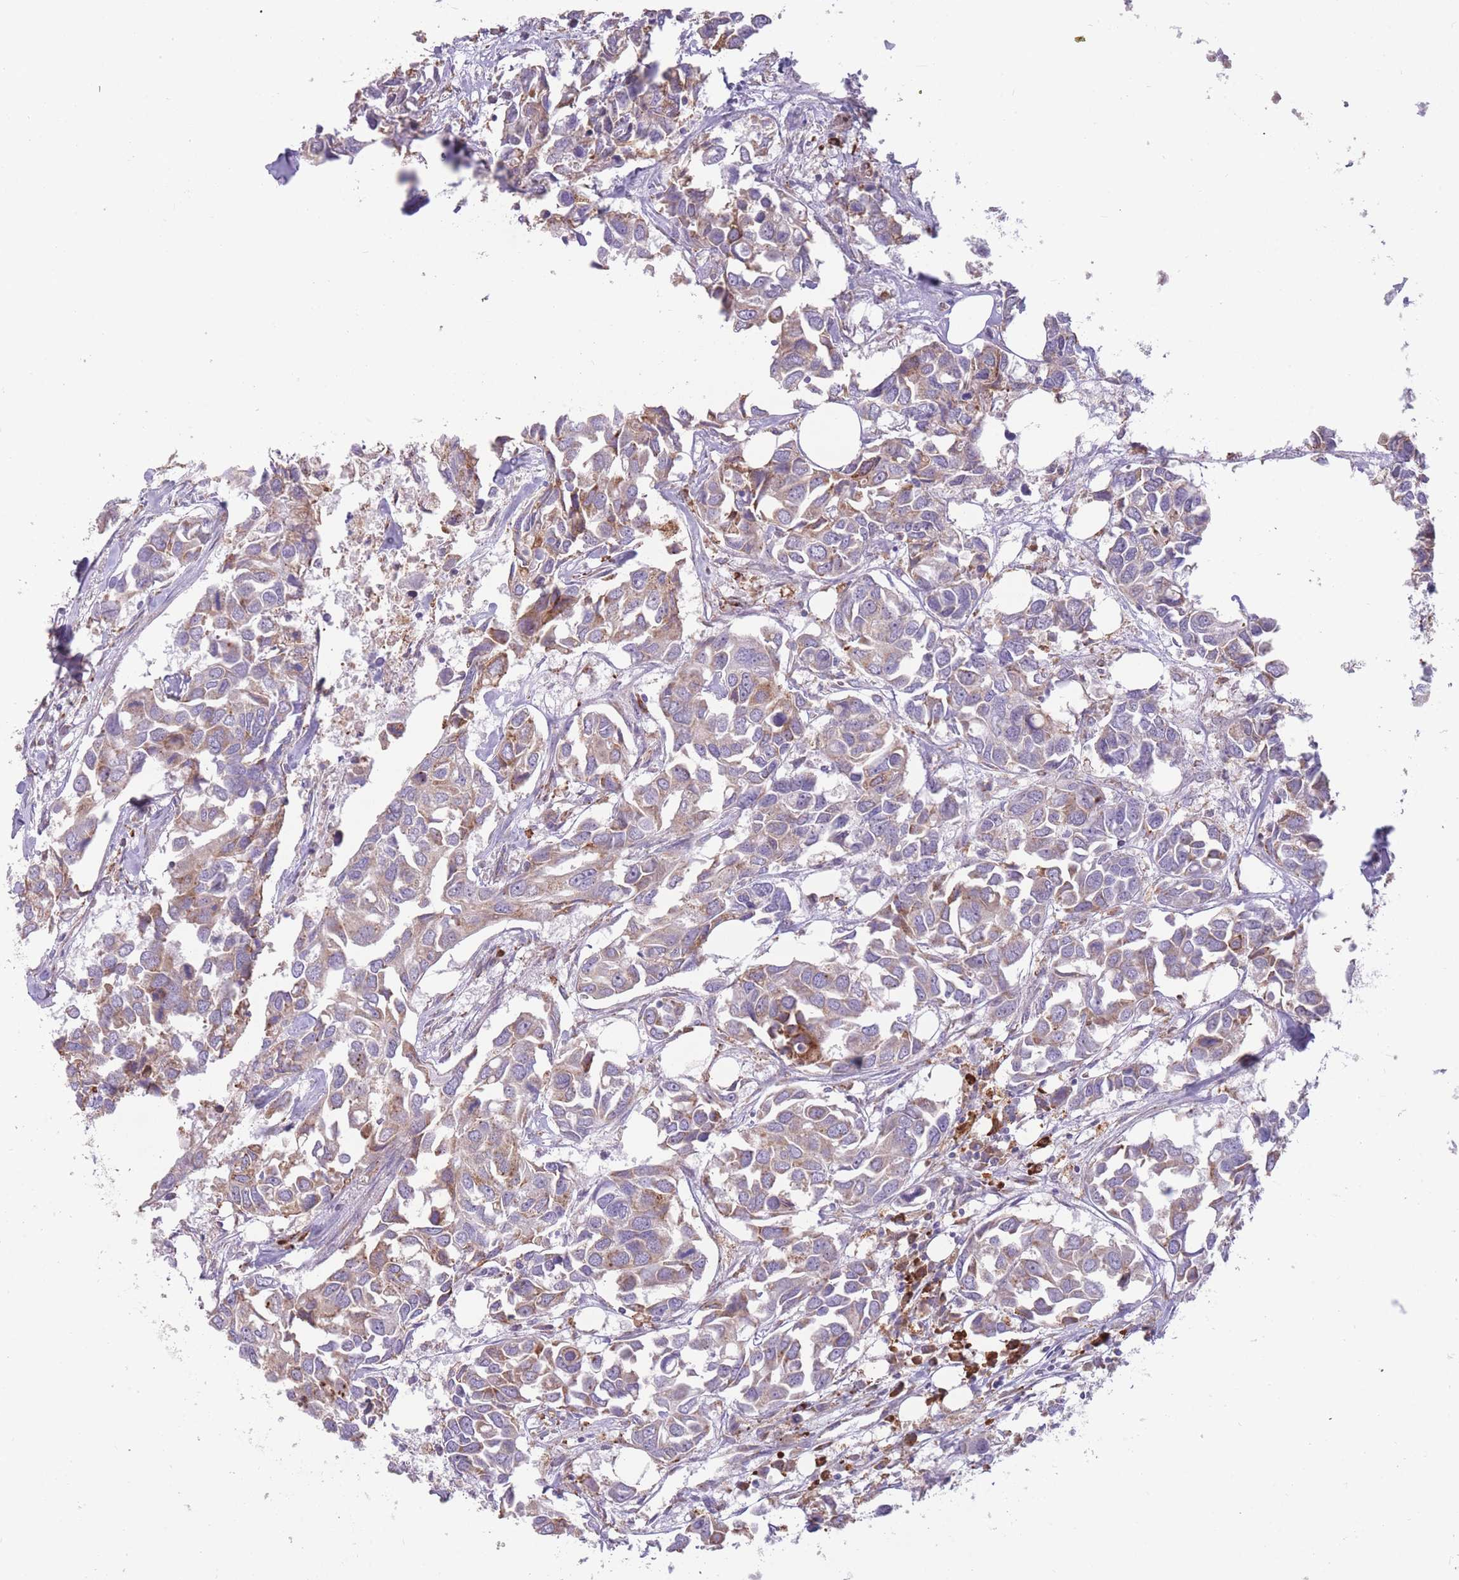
{"staining": {"intensity": "moderate", "quantity": "<25%", "location": "cytoplasmic/membranous"}, "tissue": "breast cancer", "cell_type": "Tumor cells", "image_type": "cancer", "snomed": [{"axis": "morphology", "description": "Duct carcinoma"}, {"axis": "topography", "description": "Breast"}], "caption": "The immunohistochemical stain highlights moderate cytoplasmic/membranous expression in tumor cells of infiltrating ductal carcinoma (breast) tissue.", "gene": "TRAPPC5", "patient": {"sex": "female", "age": 83}}